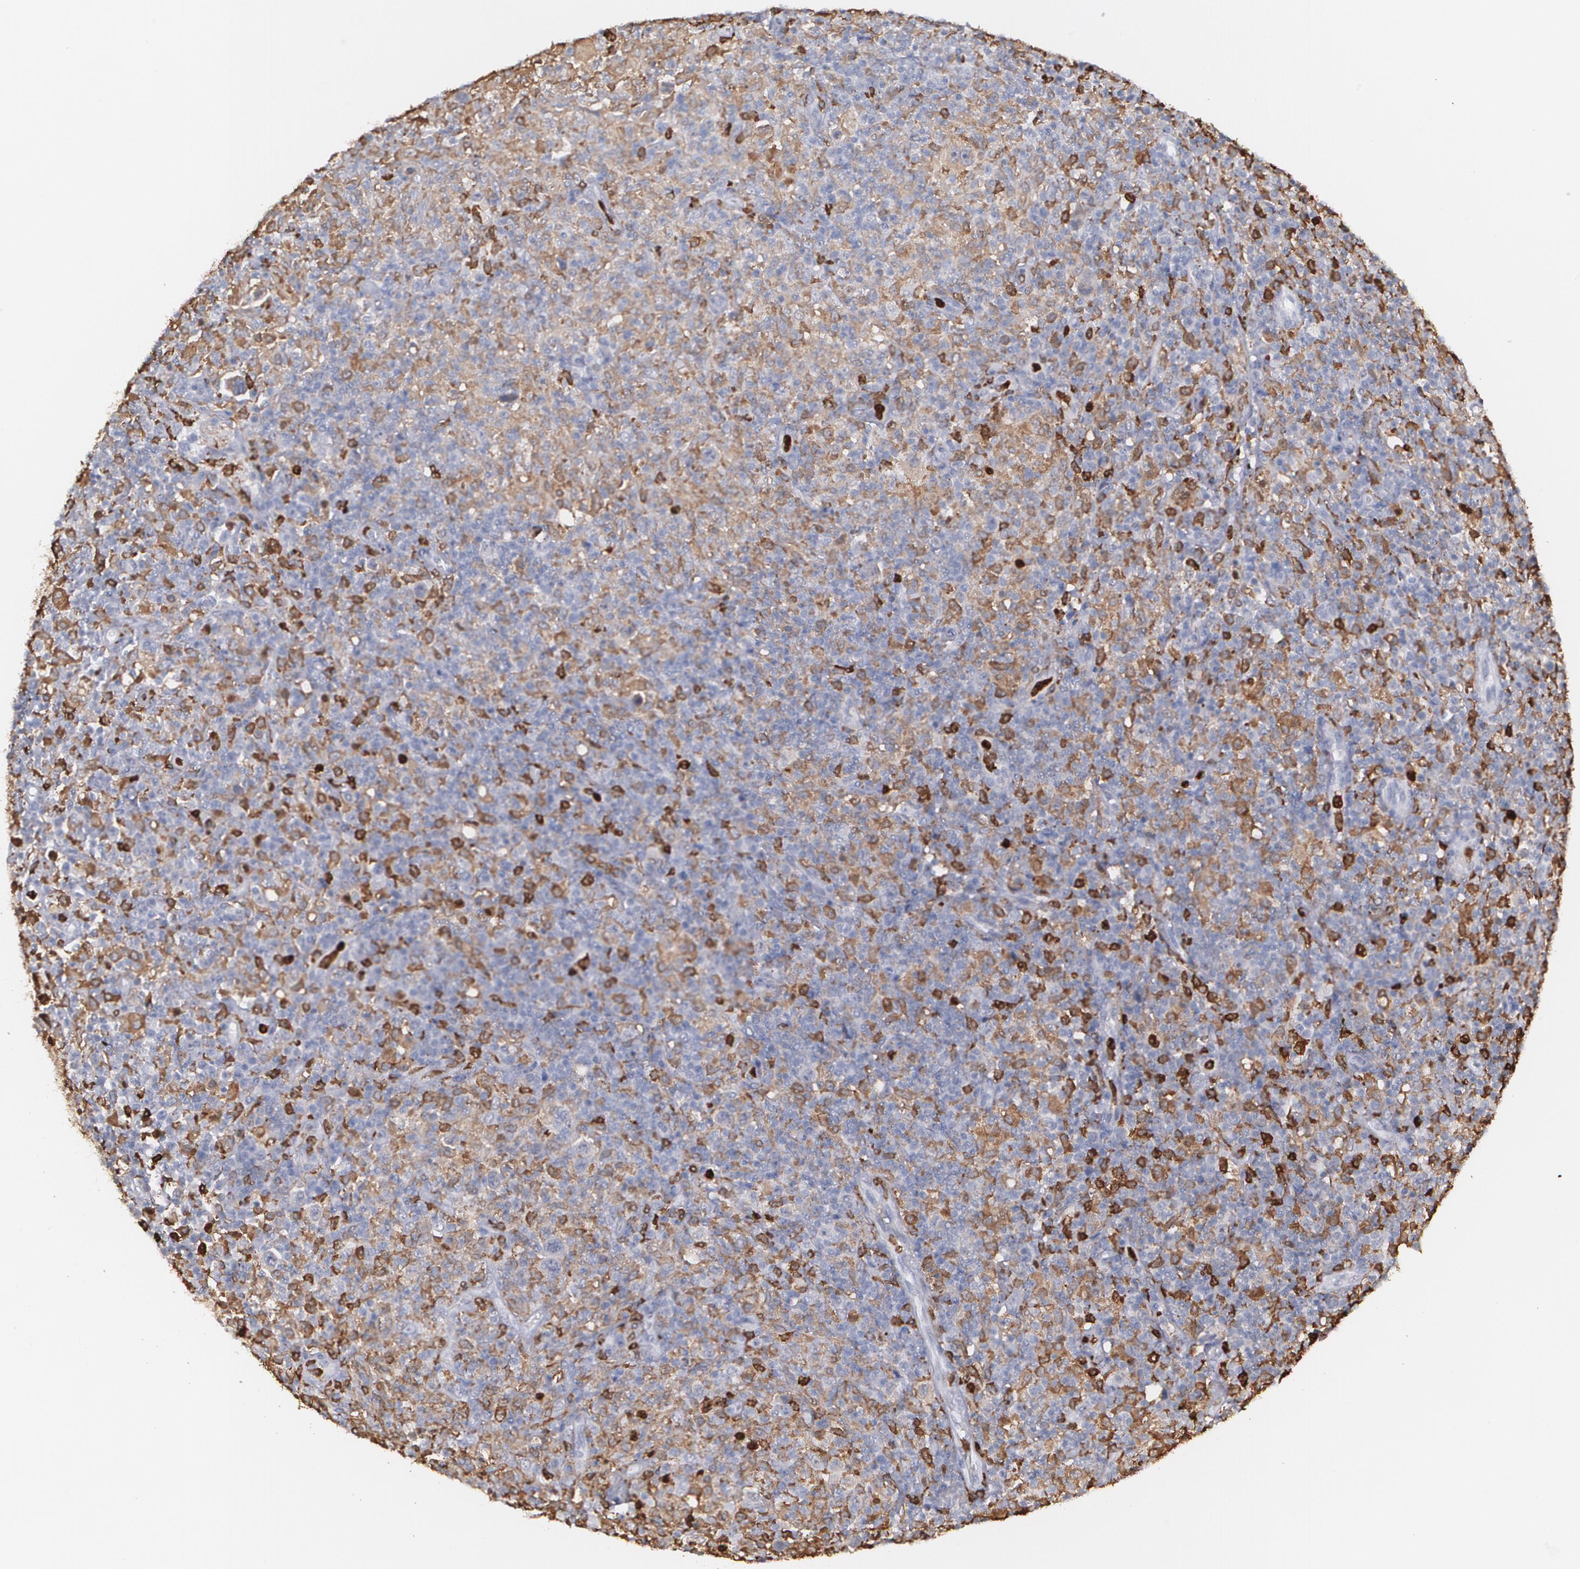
{"staining": {"intensity": "negative", "quantity": "none", "location": "none"}, "tissue": "lymphoma", "cell_type": "Tumor cells", "image_type": "cancer", "snomed": [{"axis": "morphology", "description": "Hodgkin's disease, NOS"}, {"axis": "topography", "description": "Lymph node"}], "caption": "This is an IHC photomicrograph of lymphoma. There is no staining in tumor cells.", "gene": "NCF2", "patient": {"sex": "male", "age": 65}}